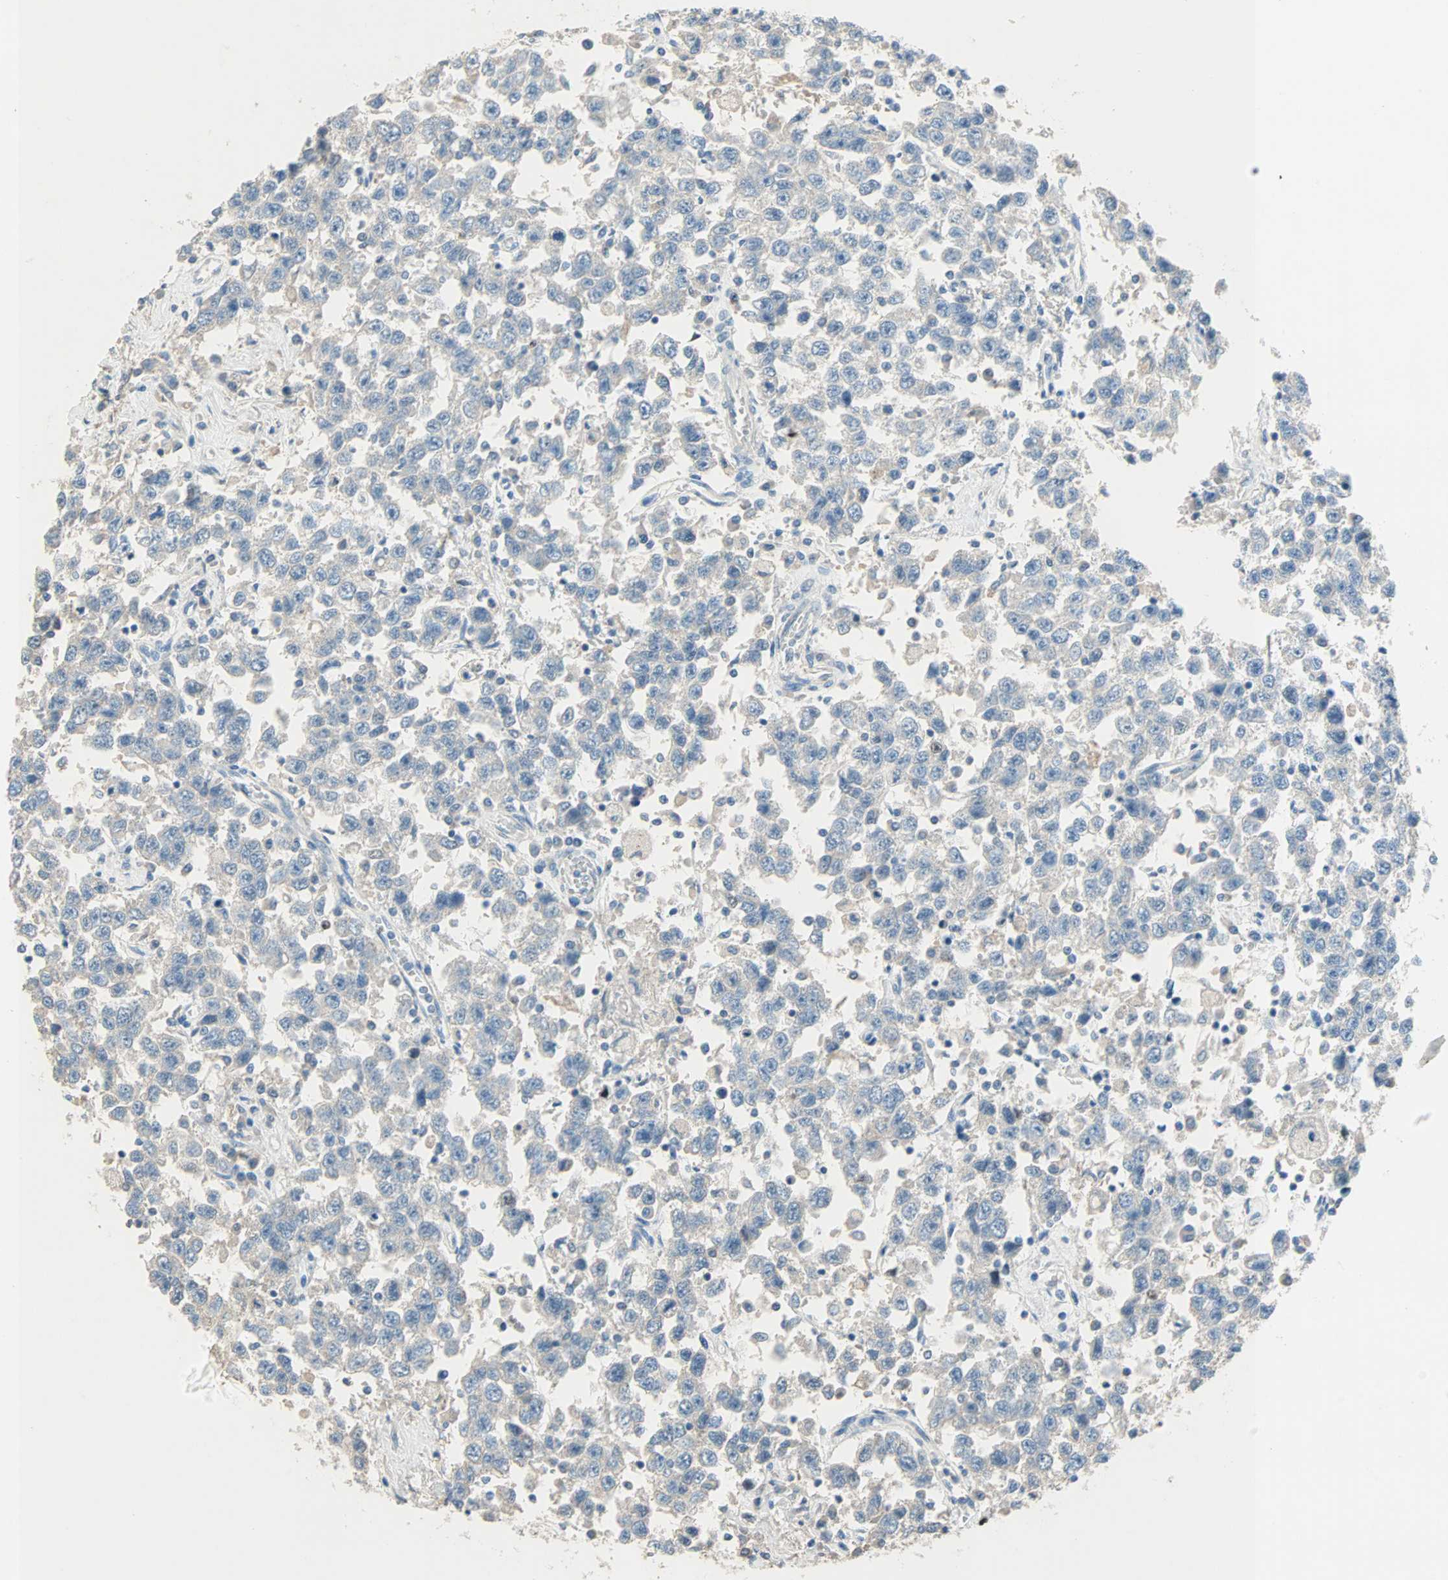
{"staining": {"intensity": "negative", "quantity": "none", "location": "none"}, "tissue": "testis cancer", "cell_type": "Tumor cells", "image_type": "cancer", "snomed": [{"axis": "morphology", "description": "Seminoma, NOS"}, {"axis": "topography", "description": "Testis"}], "caption": "Immunohistochemical staining of testis cancer displays no significant expression in tumor cells.", "gene": "ACVRL1", "patient": {"sex": "male", "age": 41}}